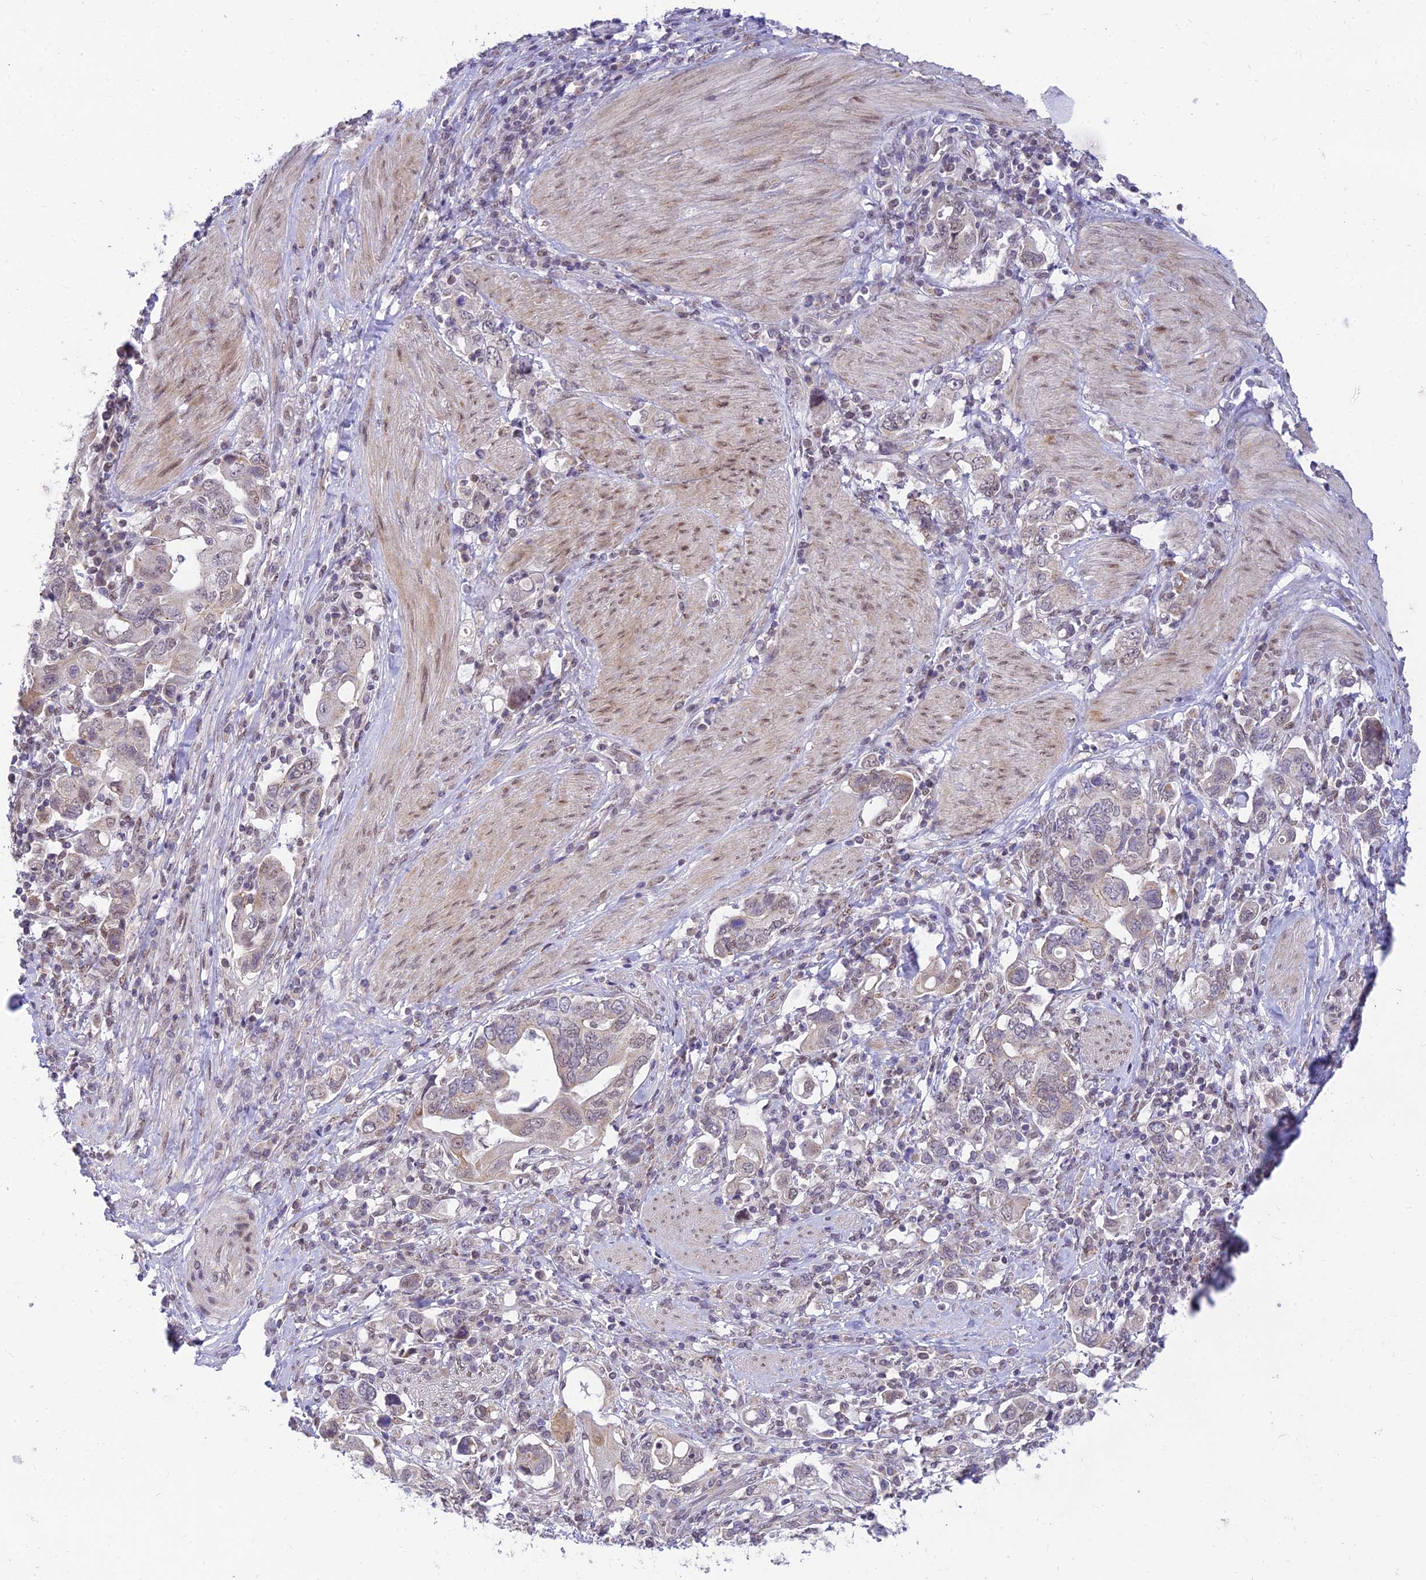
{"staining": {"intensity": "negative", "quantity": "none", "location": "none"}, "tissue": "stomach cancer", "cell_type": "Tumor cells", "image_type": "cancer", "snomed": [{"axis": "morphology", "description": "Adenocarcinoma, NOS"}, {"axis": "topography", "description": "Stomach, upper"}, {"axis": "topography", "description": "Stomach"}], "caption": "Human adenocarcinoma (stomach) stained for a protein using immunohistochemistry displays no expression in tumor cells.", "gene": "MICOS13", "patient": {"sex": "male", "age": 62}}